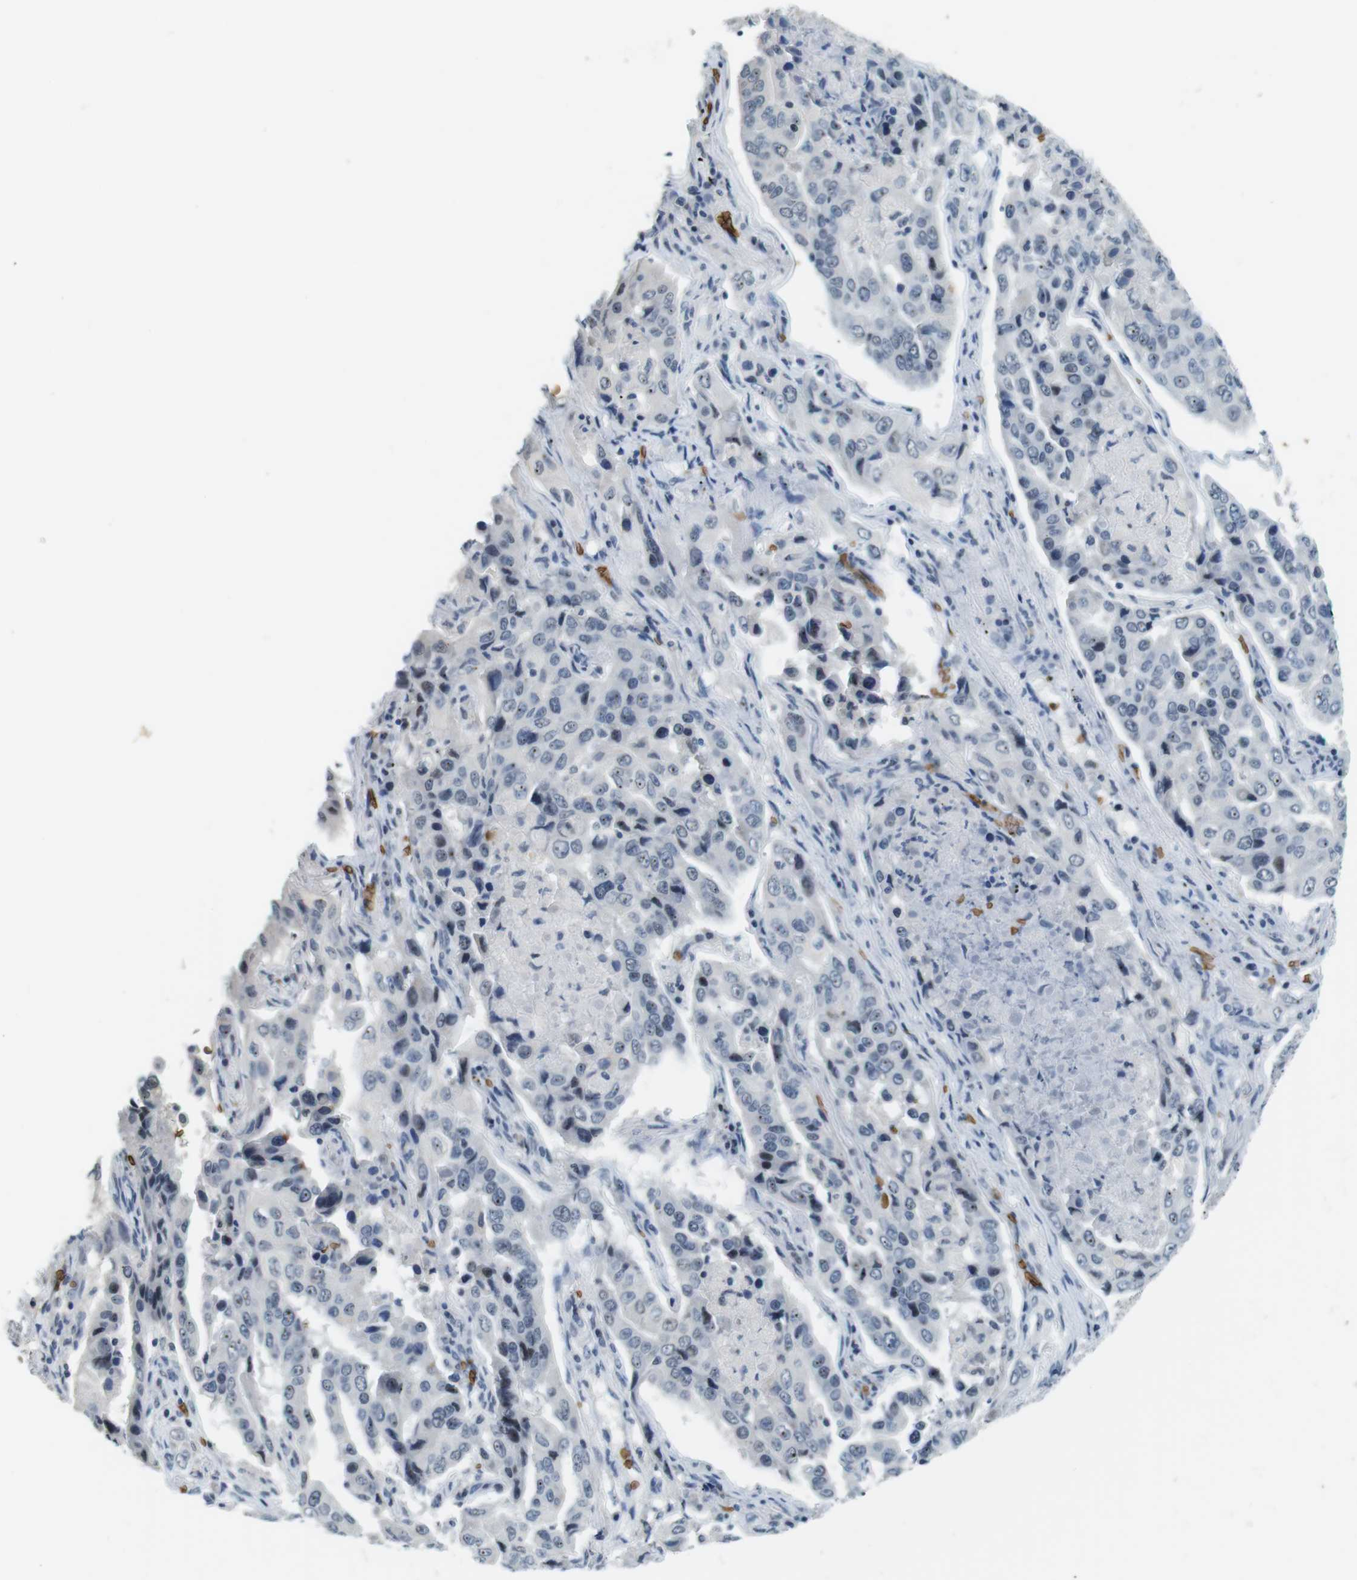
{"staining": {"intensity": "negative", "quantity": "none", "location": "none"}, "tissue": "lung cancer", "cell_type": "Tumor cells", "image_type": "cancer", "snomed": [{"axis": "morphology", "description": "Adenocarcinoma, NOS"}, {"axis": "topography", "description": "Lung"}], "caption": "Lung cancer was stained to show a protein in brown. There is no significant expression in tumor cells. (IHC, brightfield microscopy, high magnification).", "gene": "SLC4A1", "patient": {"sex": "female", "age": 65}}